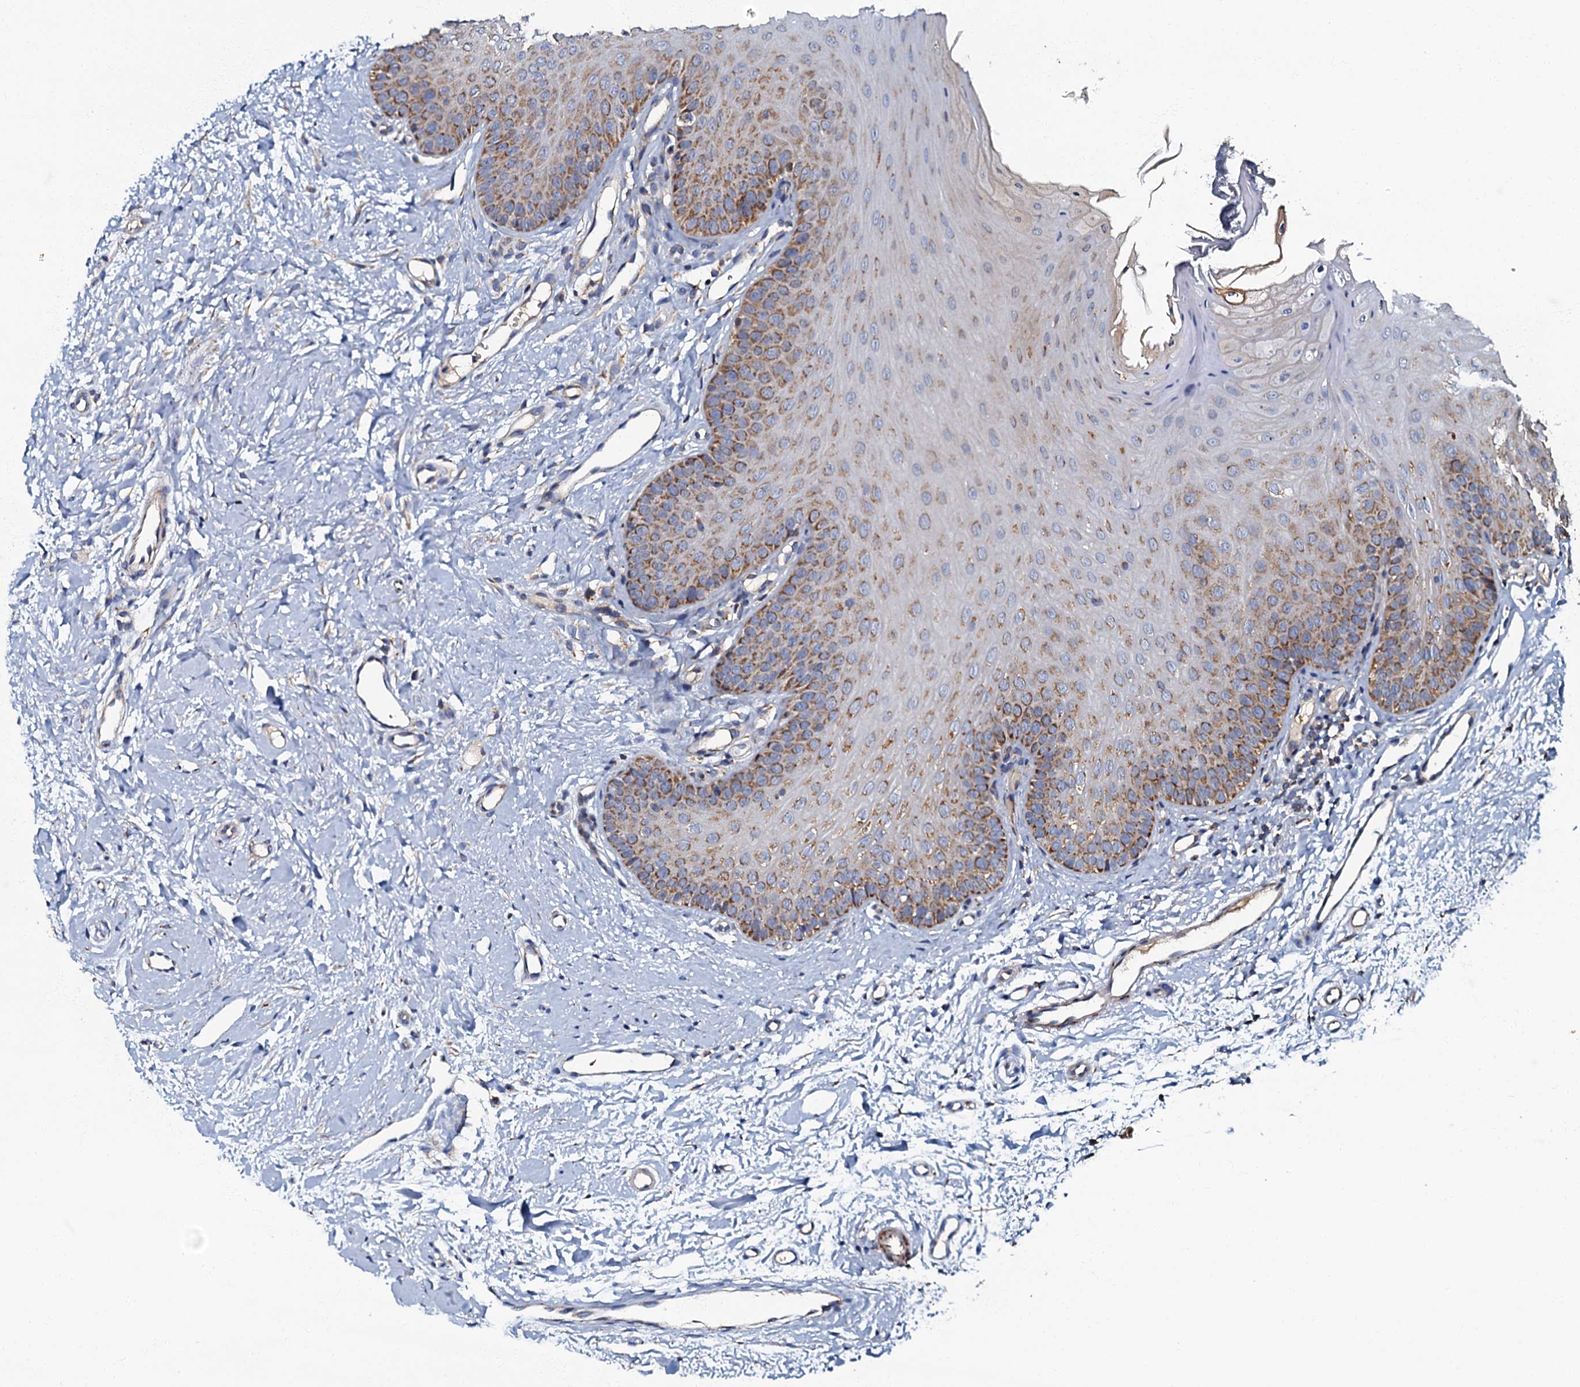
{"staining": {"intensity": "moderate", "quantity": ">75%", "location": "cytoplasmic/membranous"}, "tissue": "oral mucosa", "cell_type": "Squamous epithelial cells", "image_type": "normal", "snomed": [{"axis": "morphology", "description": "Normal tissue, NOS"}, {"axis": "topography", "description": "Oral tissue"}], "caption": "Squamous epithelial cells display medium levels of moderate cytoplasmic/membranous positivity in approximately >75% of cells in unremarkable human oral mucosa. (Brightfield microscopy of DAB IHC at high magnification).", "gene": "NDUFA12", "patient": {"sex": "female", "age": 68}}